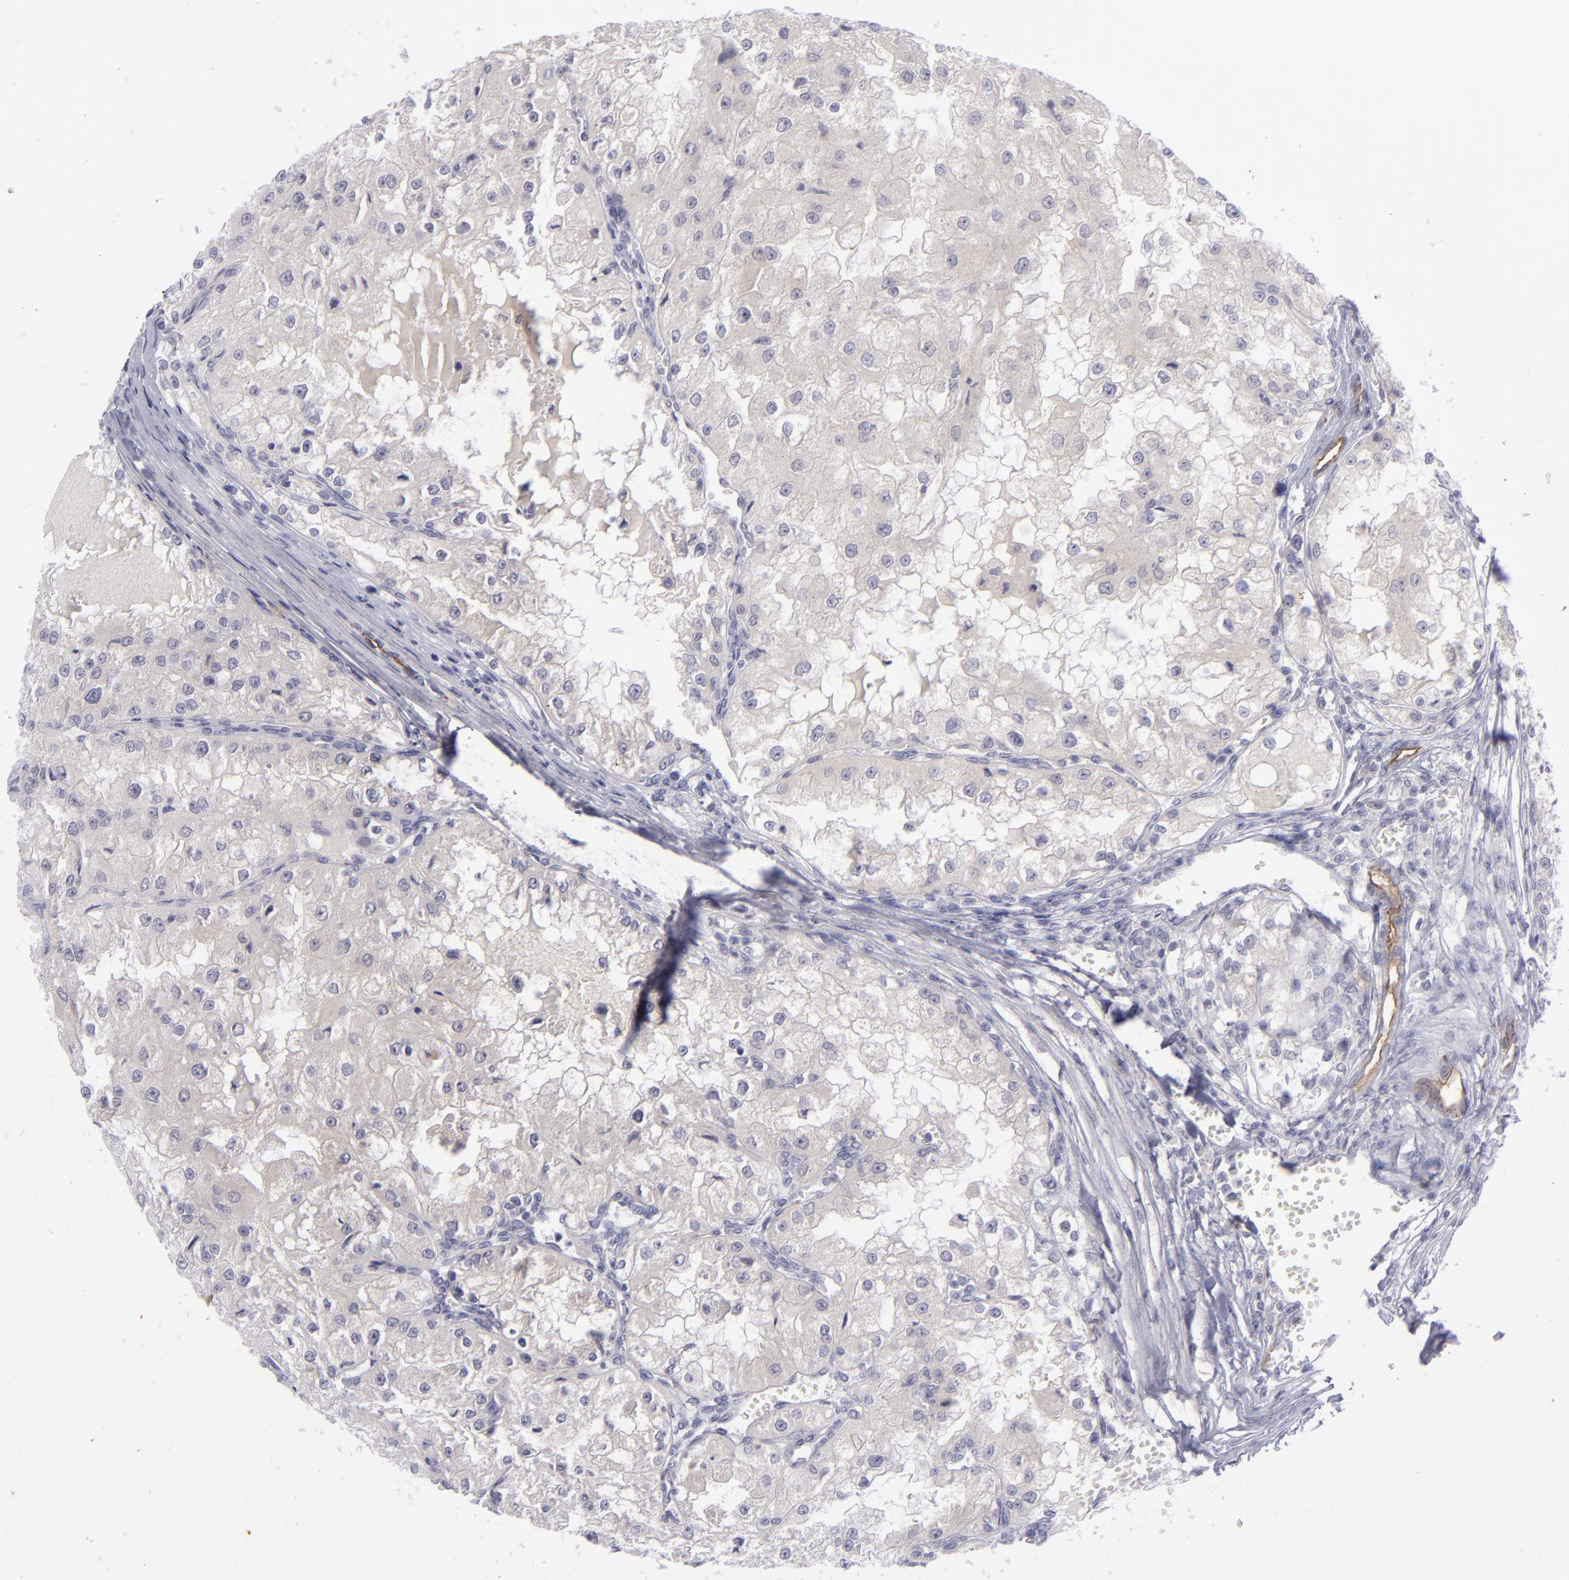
{"staining": {"intensity": "moderate", "quantity": "<25%", "location": "cytoplasmic/membranous"}, "tissue": "renal cancer", "cell_type": "Tumor cells", "image_type": "cancer", "snomed": [{"axis": "morphology", "description": "Adenocarcinoma, NOS"}, {"axis": "topography", "description": "Kidney"}], "caption": "About <25% of tumor cells in adenocarcinoma (renal) display moderate cytoplasmic/membranous protein positivity as visualized by brown immunohistochemical staining.", "gene": "EVPL", "patient": {"sex": "female", "age": 74}}